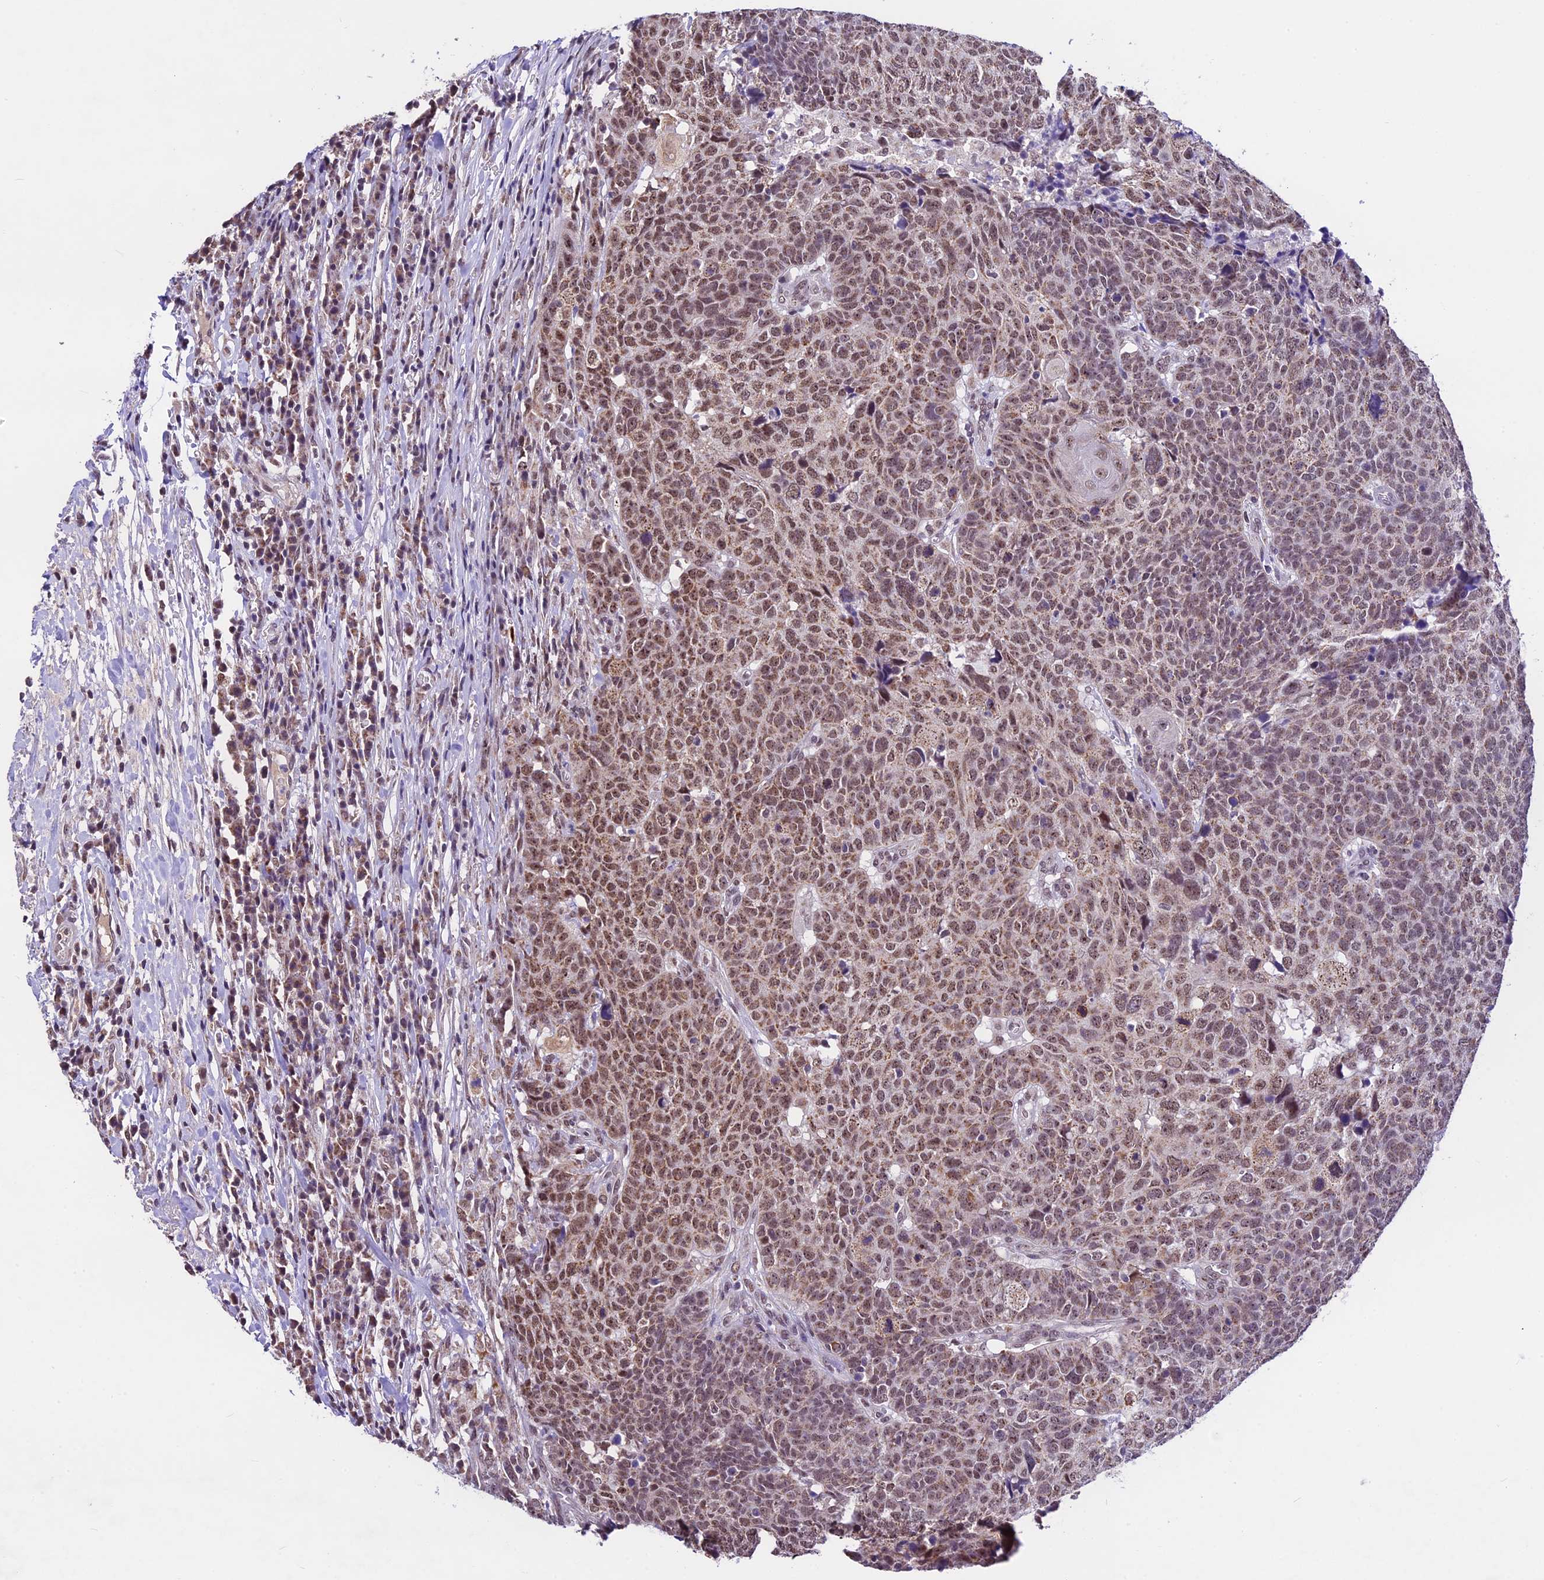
{"staining": {"intensity": "moderate", "quantity": ">75%", "location": "nuclear"}, "tissue": "head and neck cancer", "cell_type": "Tumor cells", "image_type": "cancer", "snomed": [{"axis": "morphology", "description": "Squamous cell carcinoma, NOS"}, {"axis": "topography", "description": "Head-Neck"}], "caption": "IHC image of human head and neck cancer stained for a protein (brown), which reveals medium levels of moderate nuclear staining in about >75% of tumor cells.", "gene": "CARS2", "patient": {"sex": "male", "age": 66}}